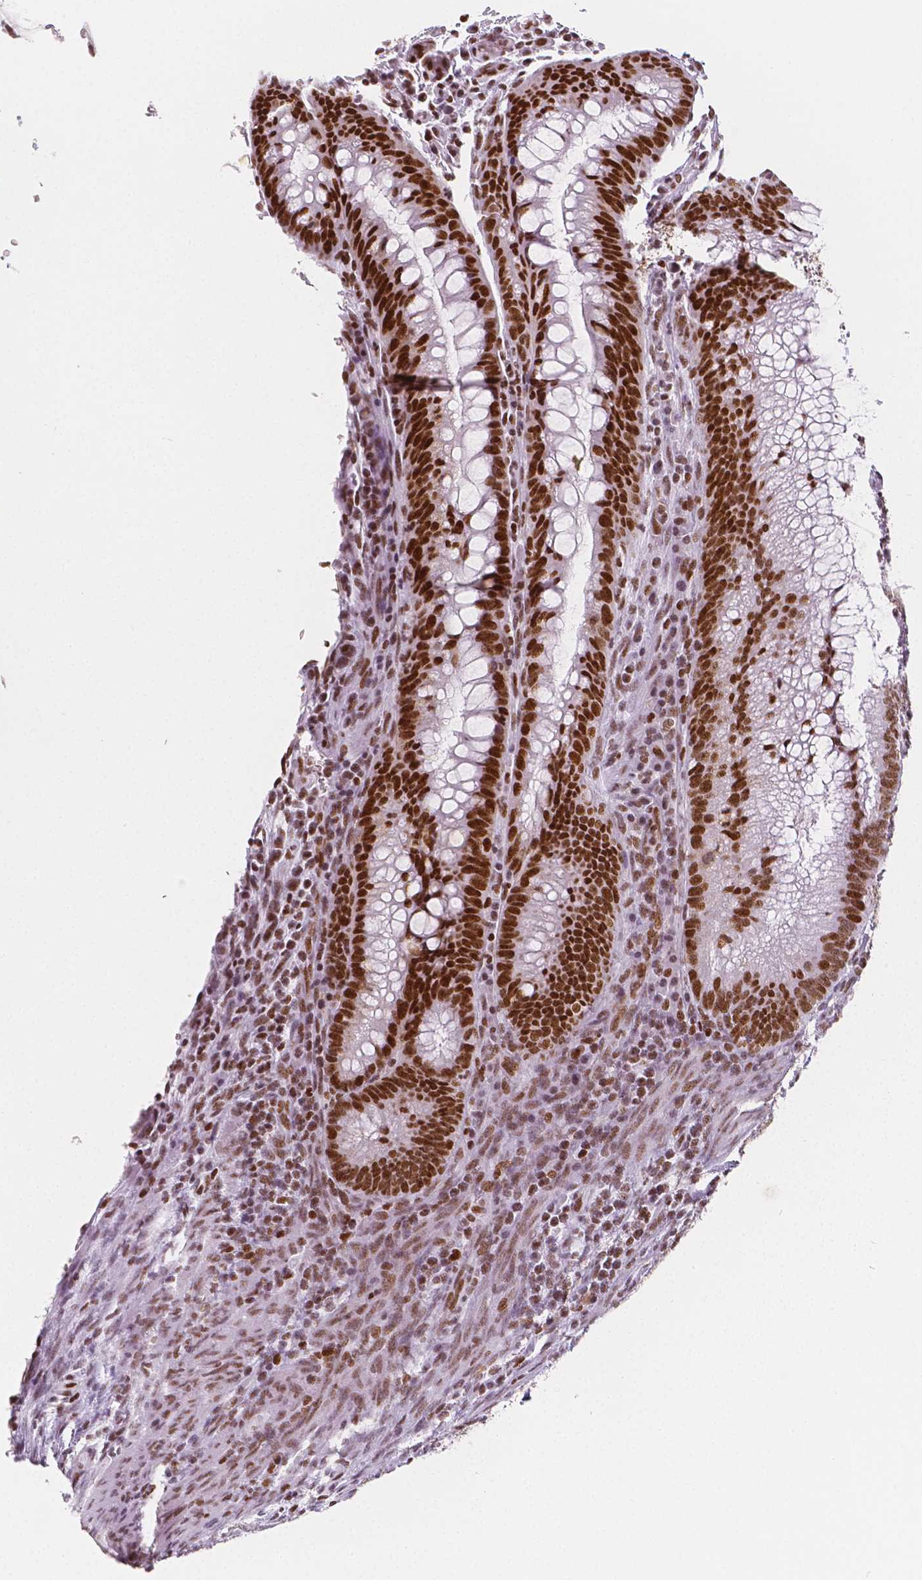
{"staining": {"intensity": "strong", "quantity": ">75%", "location": "nuclear"}, "tissue": "colorectal cancer", "cell_type": "Tumor cells", "image_type": "cancer", "snomed": [{"axis": "morphology", "description": "Adenocarcinoma, NOS"}, {"axis": "topography", "description": "Colon"}], "caption": "Tumor cells reveal strong nuclear staining in about >75% of cells in colorectal cancer.", "gene": "HDAC1", "patient": {"sex": "male", "age": 79}}